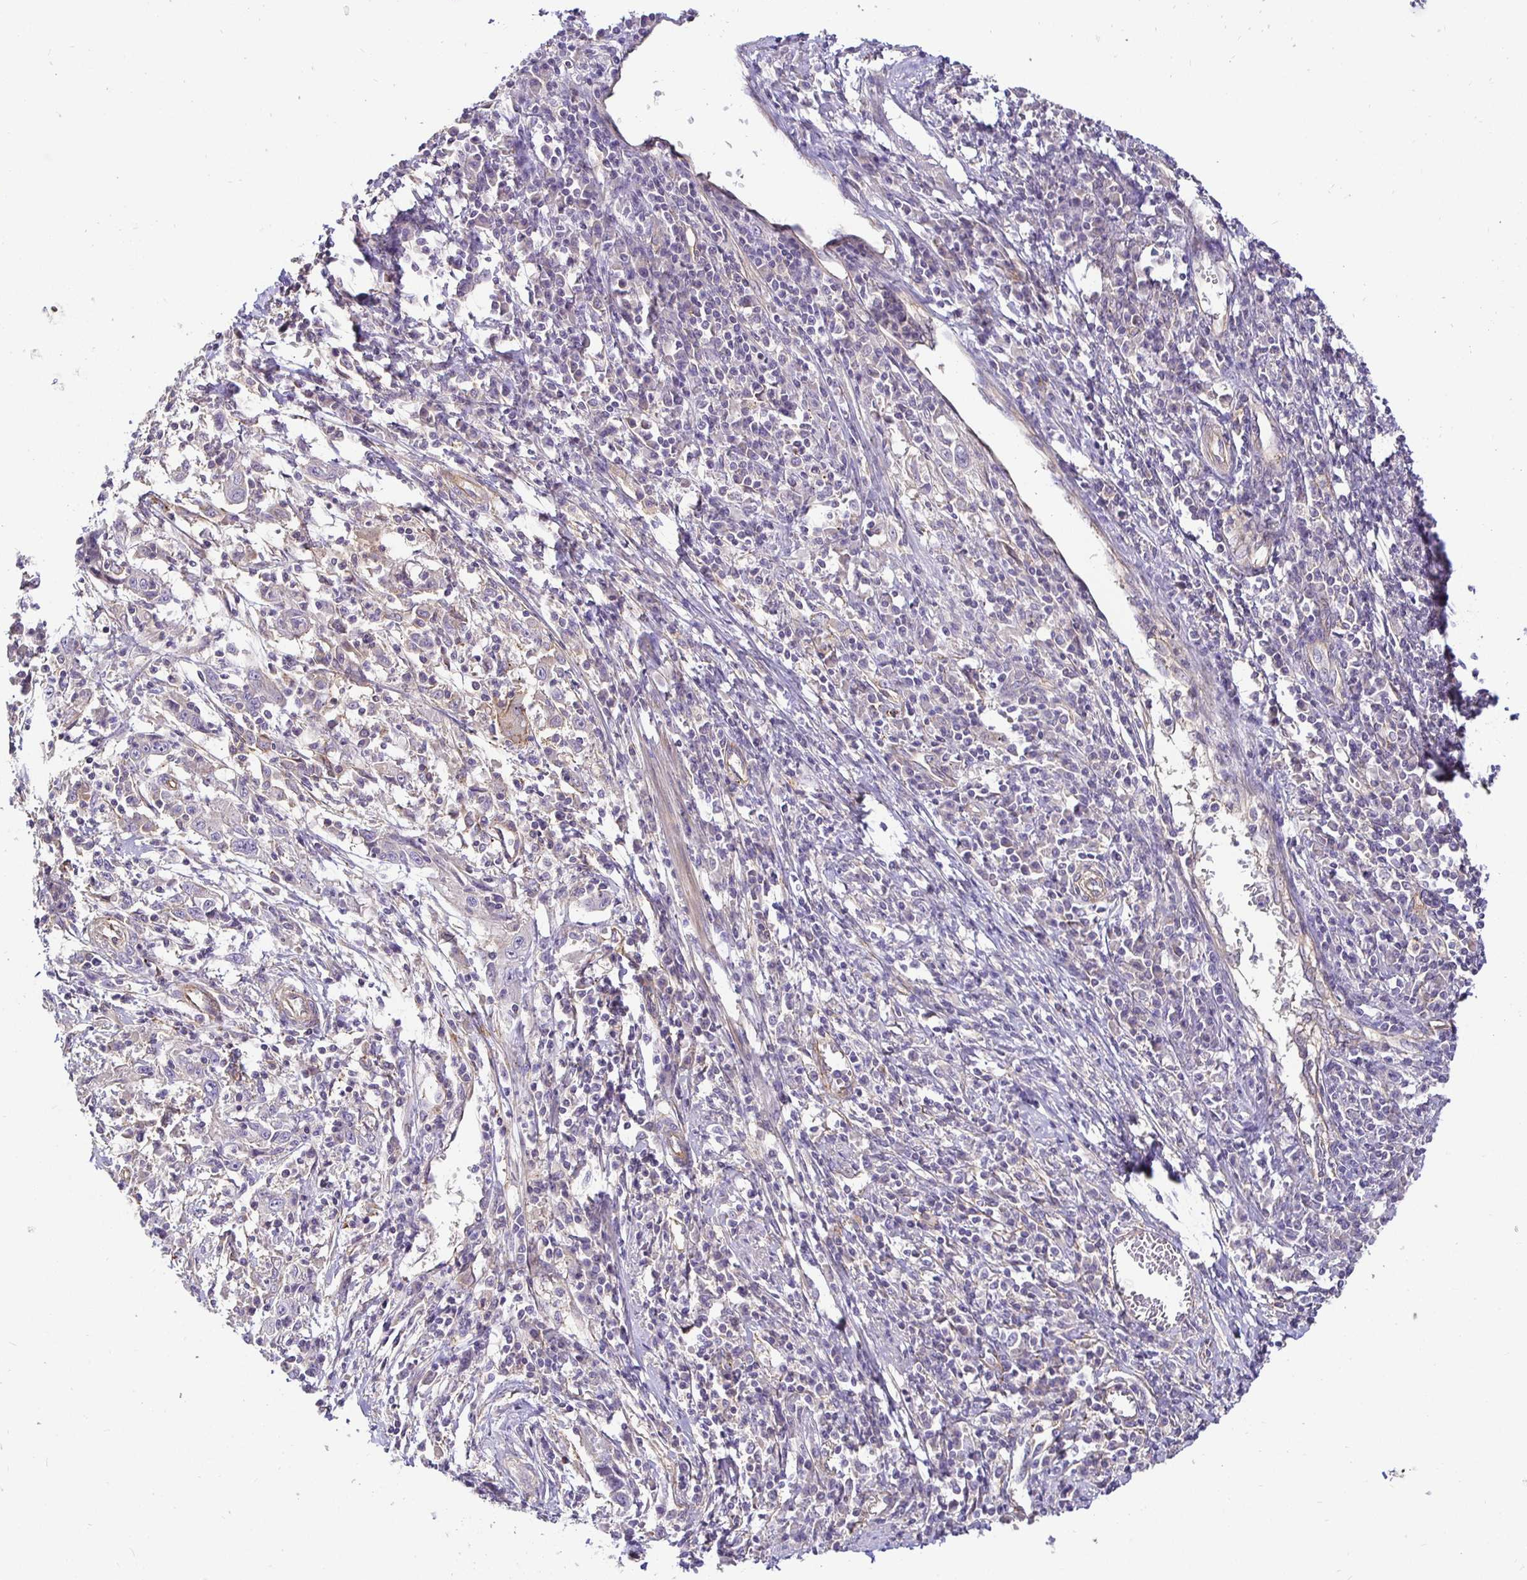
{"staining": {"intensity": "negative", "quantity": "none", "location": "none"}, "tissue": "cervical cancer", "cell_type": "Tumor cells", "image_type": "cancer", "snomed": [{"axis": "morphology", "description": "Squamous cell carcinoma, NOS"}, {"axis": "topography", "description": "Cervix"}], "caption": "High magnification brightfield microscopy of cervical cancer (squamous cell carcinoma) stained with DAB (3,3'-diaminobenzidine) (brown) and counterstained with hematoxylin (blue): tumor cells show no significant expression. (DAB (3,3'-diaminobenzidine) immunohistochemistry (IHC) visualized using brightfield microscopy, high magnification).", "gene": "SLC9A1", "patient": {"sex": "female", "age": 46}}